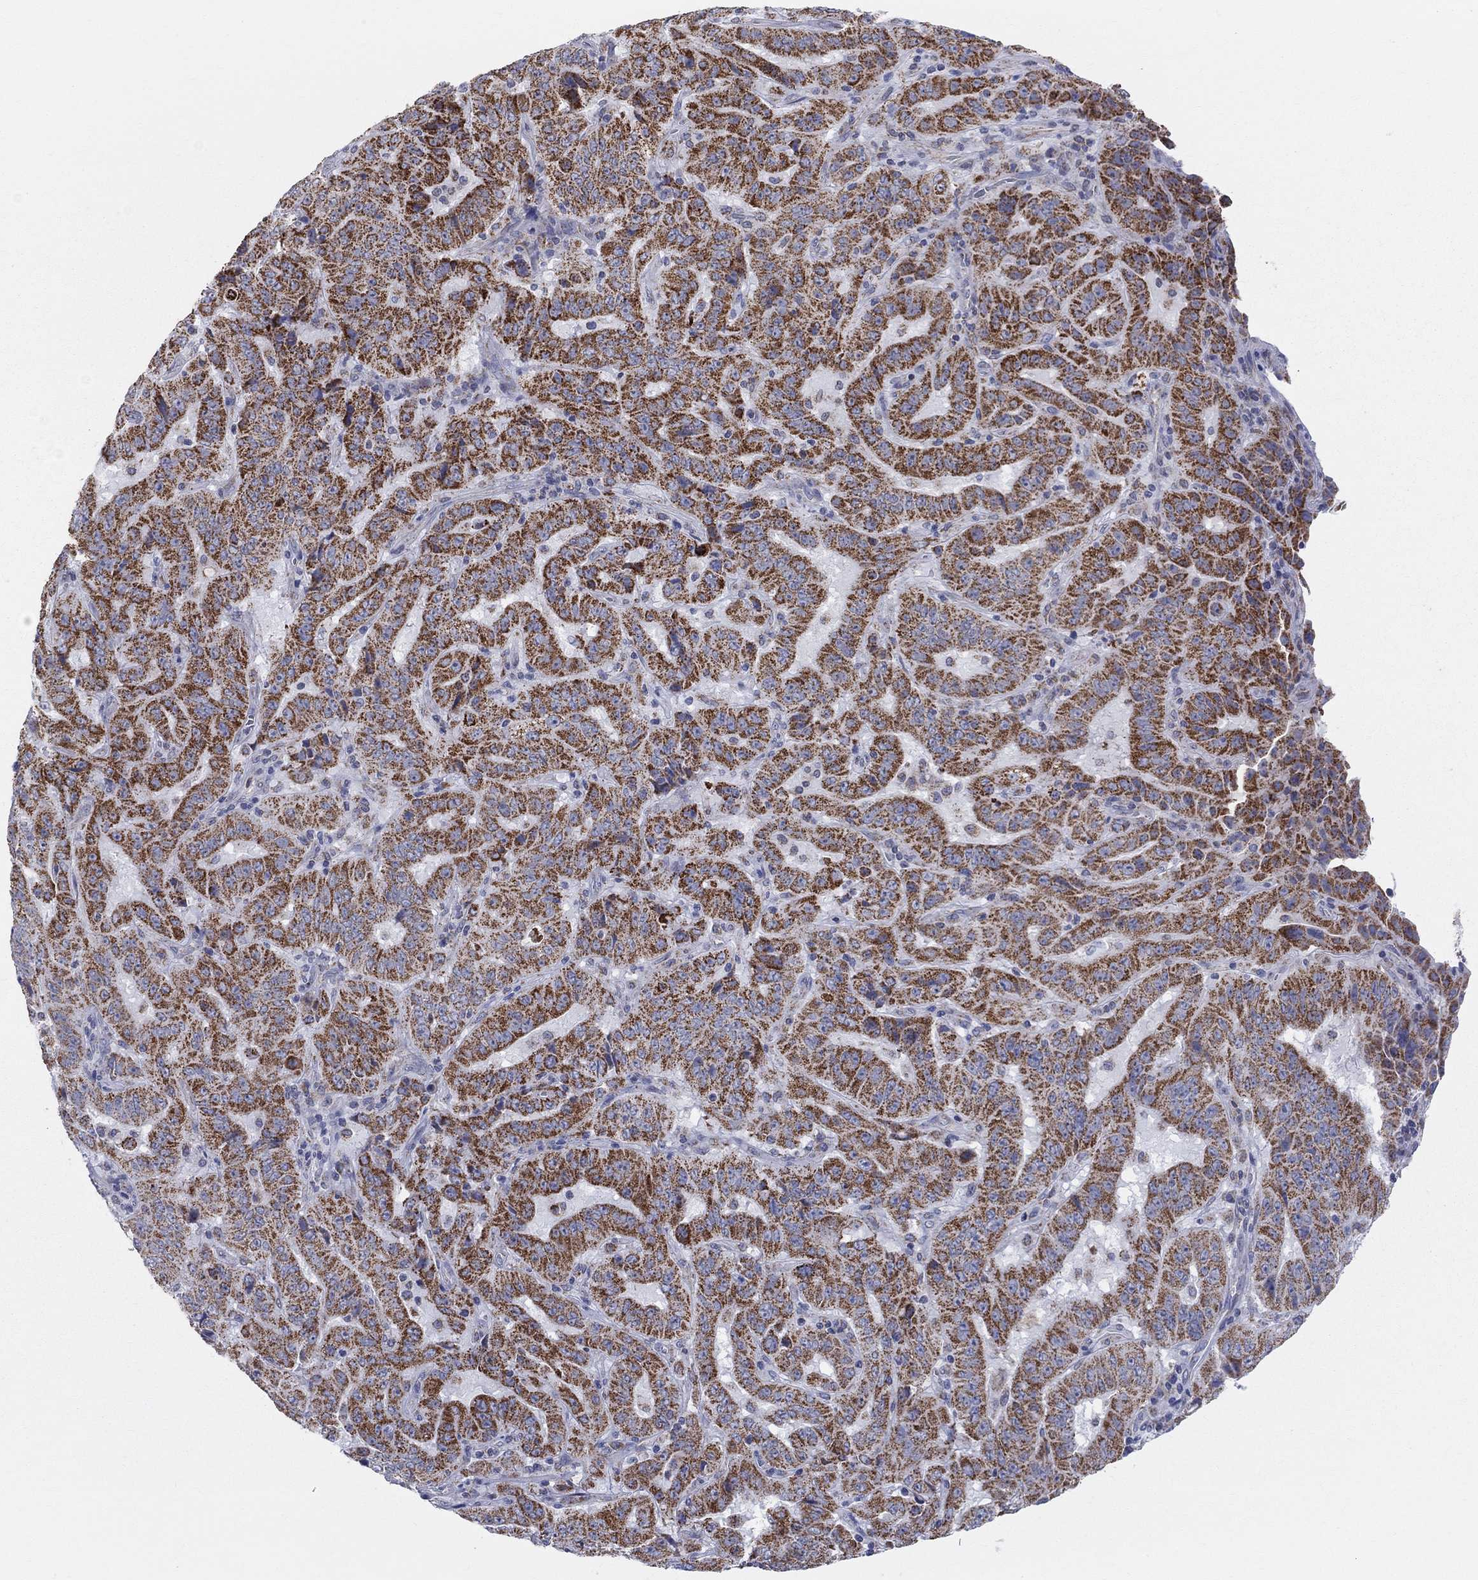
{"staining": {"intensity": "strong", "quantity": ">75%", "location": "cytoplasmic/membranous"}, "tissue": "pancreatic cancer", "cell_type": "Tumor cells", "image_type": "cancer", "snomed": [{"axis": "morphology", "description": "Adenocarcinoma, NOS"}, {"axis": "topography", "description": "Pancreas"}], "caption": "Tumor cells exhibit high levels of strong cytoplasmic/membranous expression in approximately >75% of cells in human adenocarcinoma (pancreatic).", "gene": "KISS1R", "patient": {"sex": "male", "age": 63}}